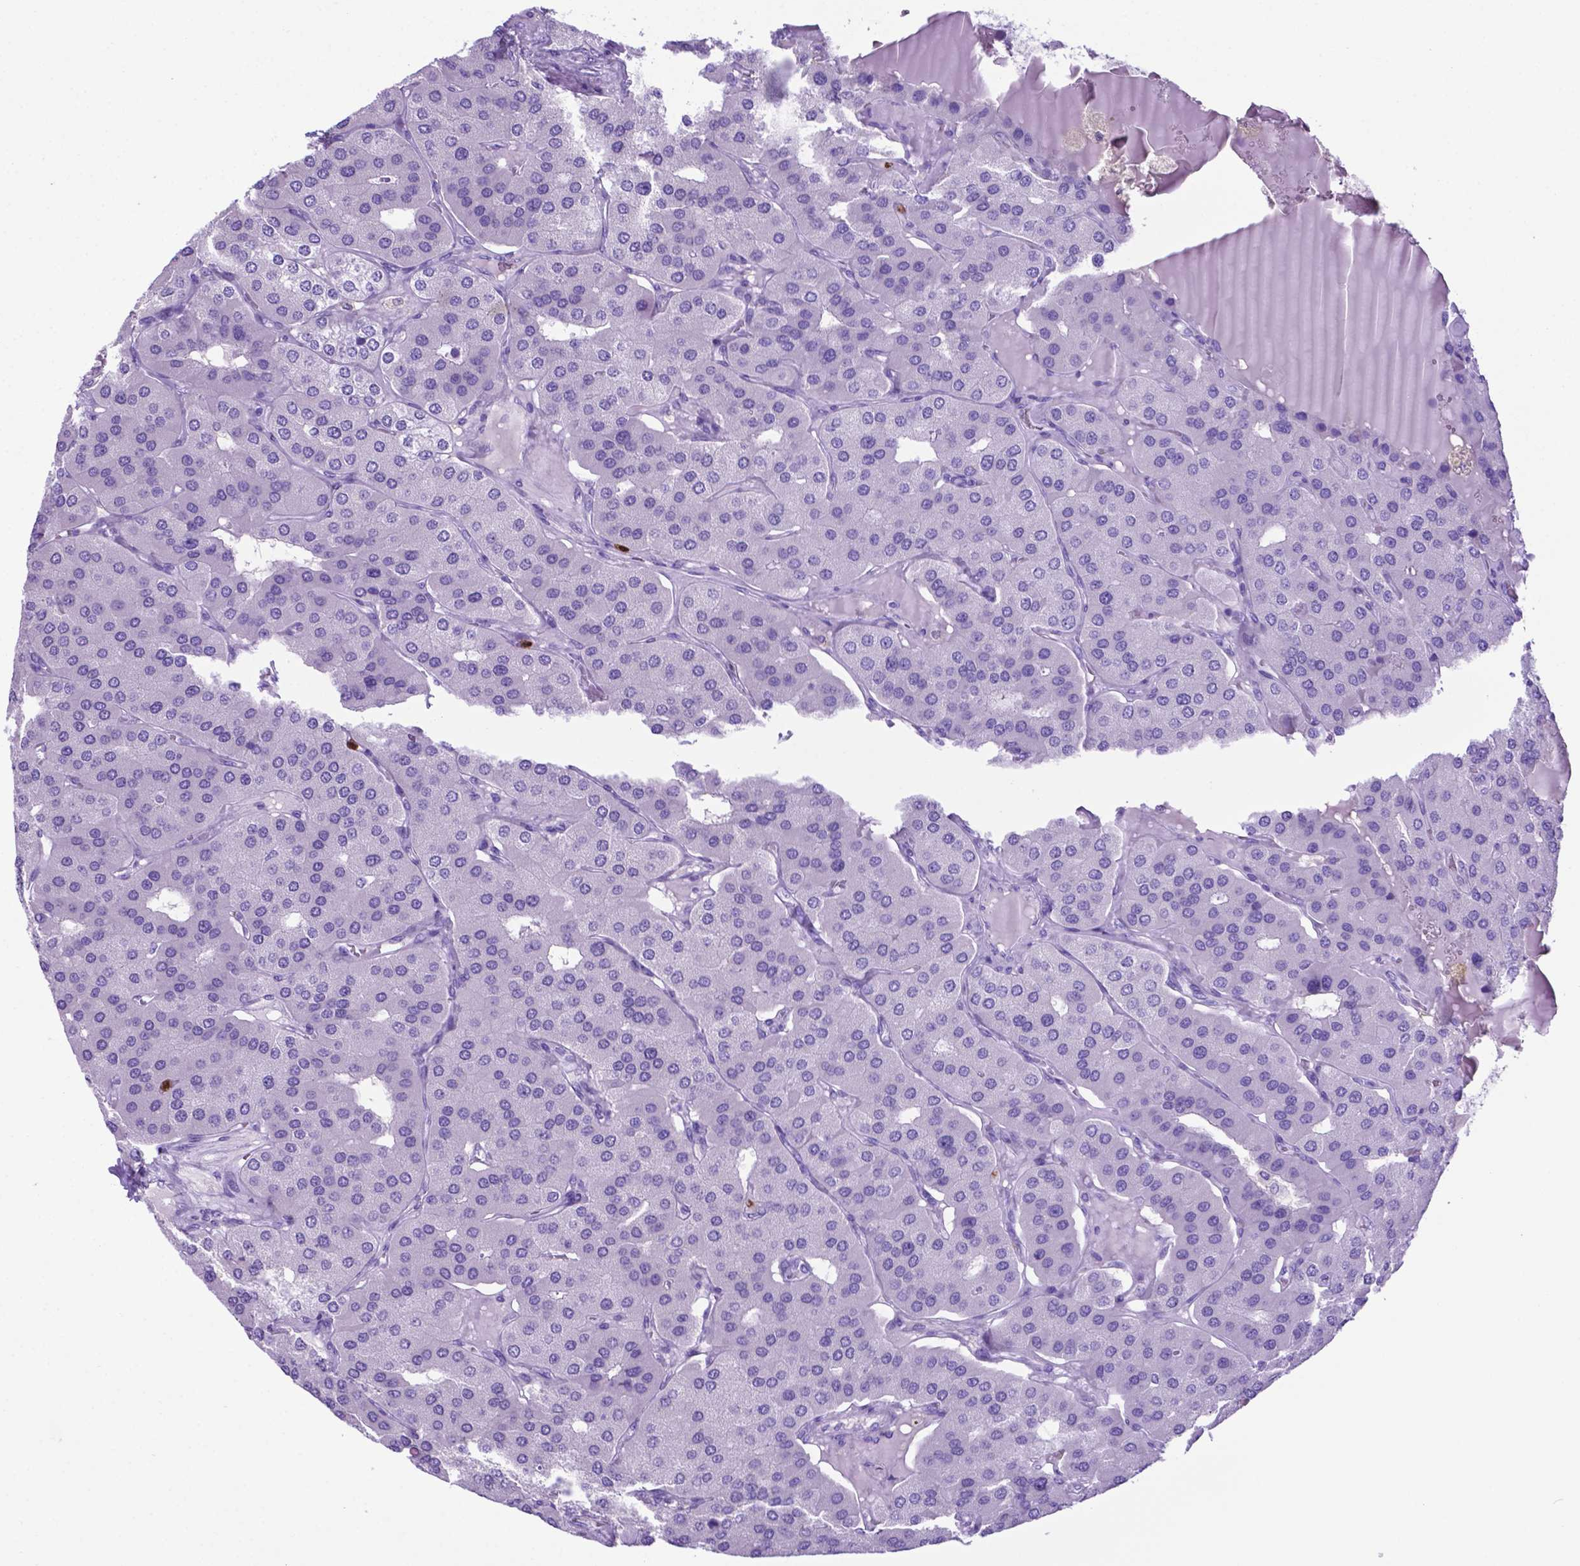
{"staining": {"intensity": "negative", "quantity": "none", "location": "none"}, "tissue": "parathyroid gland", "cell_type": "Glandular cells", "image_type": "normal", "snomed": [{"axis": "morphology", "description": "Normal tissue, NOS"}, {"axis": "morphology", "description": "Adenoma, NOS"}, {"axis": "topography", "description": "Parathyroid gland"}], "caption": "Immunohistochemistry (IHC) of normal parathyroid gland shows no staining in glandular cells.", "gene": "LZTR1", "patient": {"sex": "female", "age": 86}}